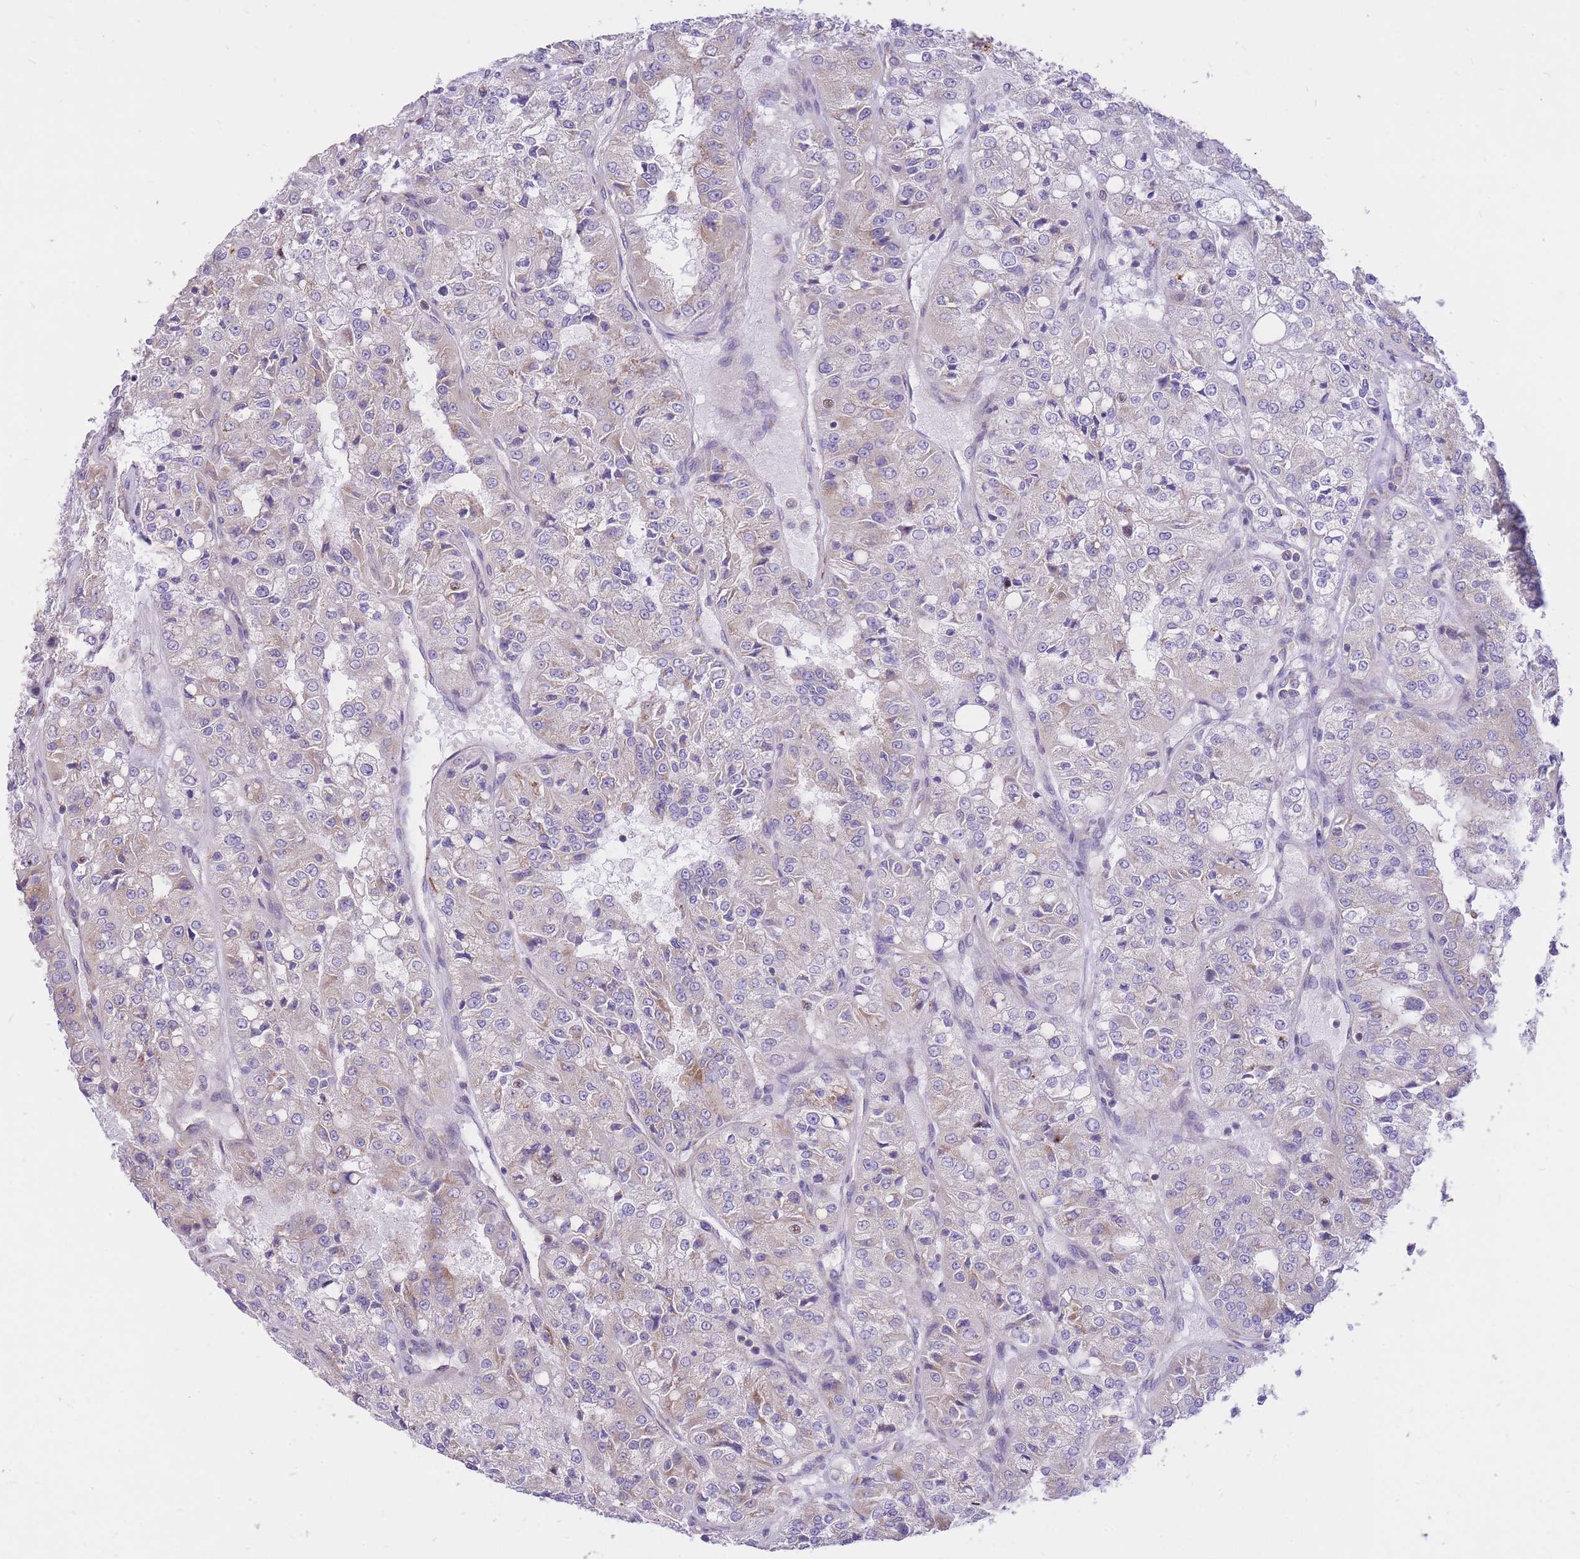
{"staining": {"intensity": "negative", "quantity": "none", "location": "none"}, "tissue": "renal cancer", "cell_type": "Tumor cells", "image_type": "cancer", "snomed": [{"axis": "morphology", "description": "Adenocarcinoma, NOS"}, {"axis": "topography", "description": "Kidney"}], "caption": "The histopathology image reveals no significant staining in tumor cells of renal cancer (adenocarcinoma). (Immunohistochemistry, brightfield microscopy, high magnification).", "gene": "GBP7", "patient": {"sex": "female", "age": 63}}